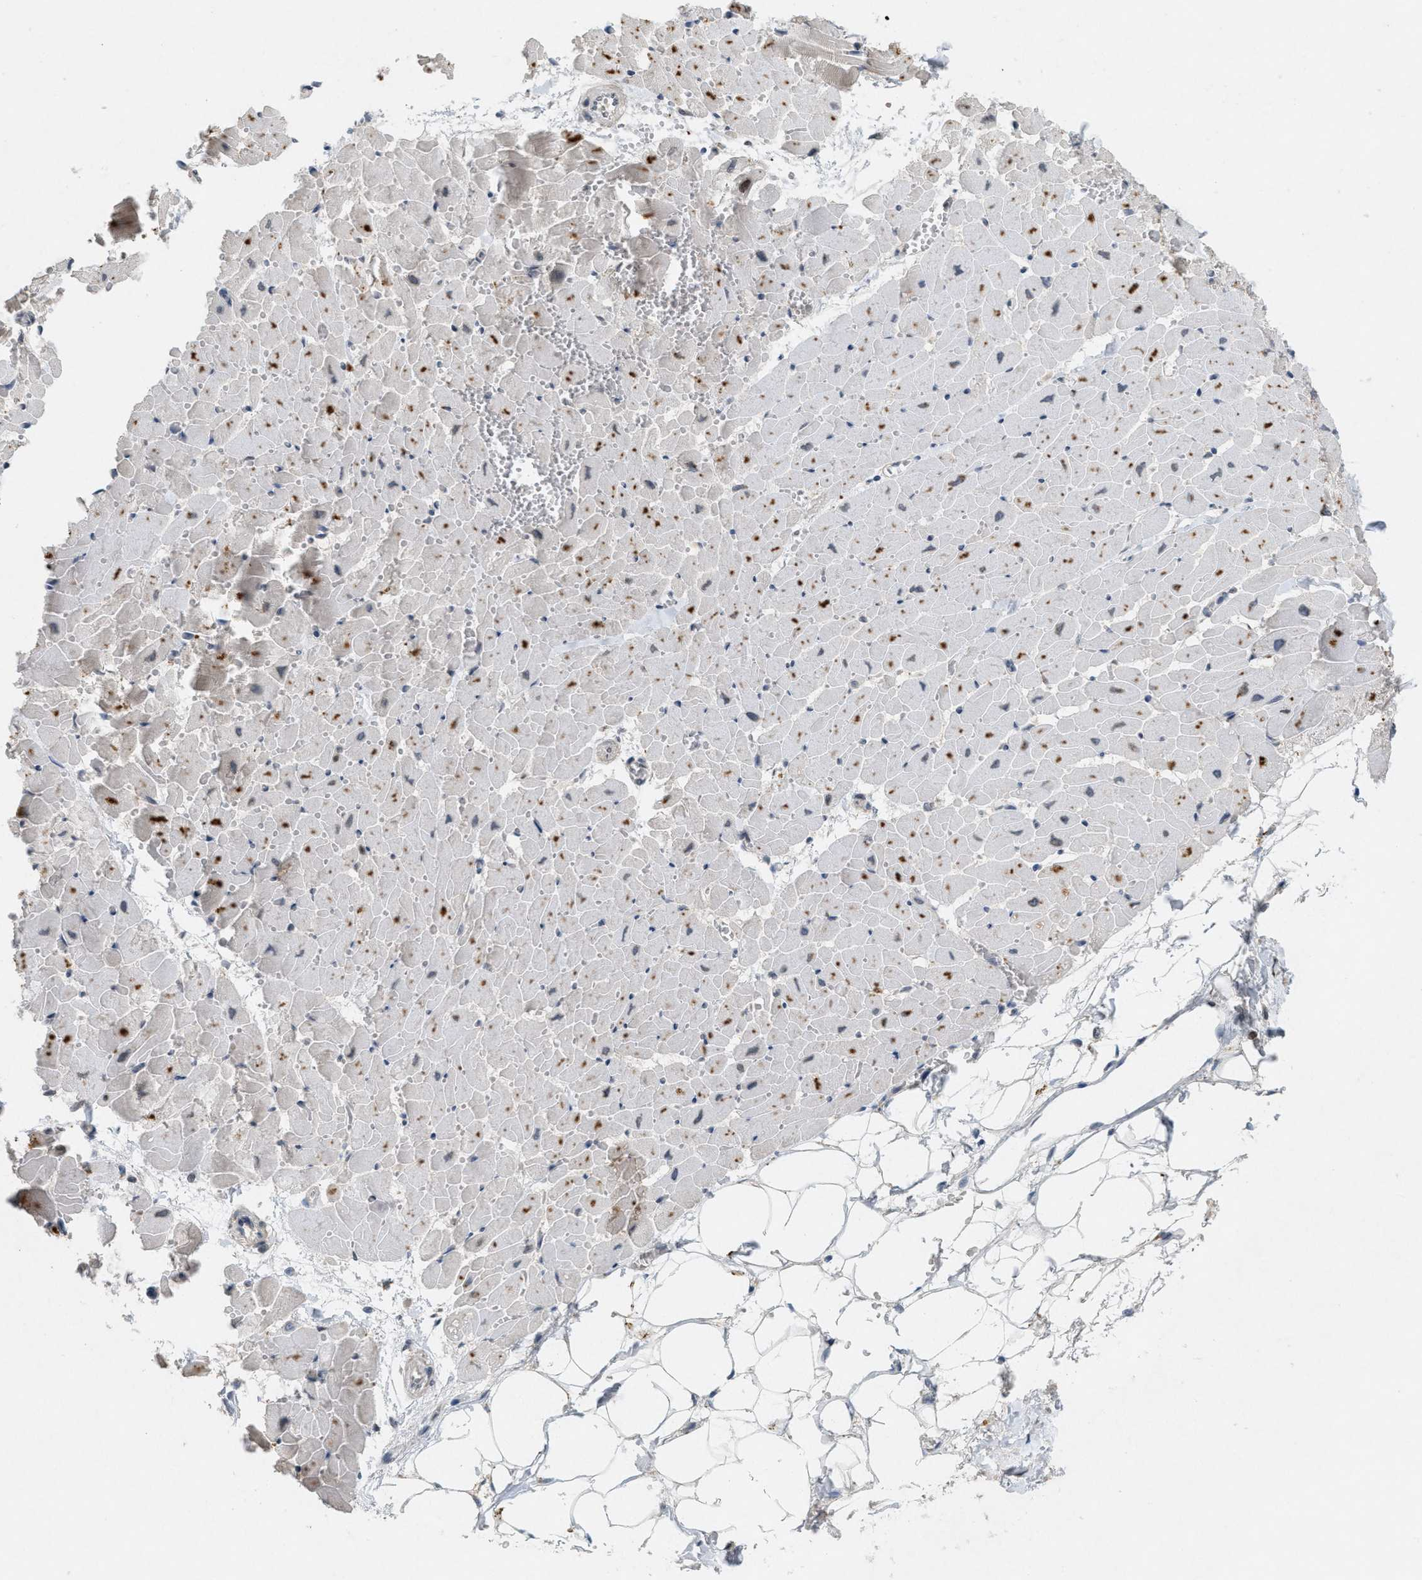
{"staining": {"intensity": "moderate", "quantity": "25%-75%", "location": "nuclear"}, "tissue": "heart muscle", "cell_type": "Cardiomyocytes", "image_type": "normal", "snomed": [{"axis": "morphology", "description": "Normal tissue, NOS"}, {"axis": "topography", "description": "Heart"}], "caption": "An image showing moderate nuclear positivity in about 25%-75% of cardiomyocytes in benign heart muscle, as visualized by brown immunohistochemical staining.", "gene": "ABHD6", "patient": {"sex": "female", "age": 19}}